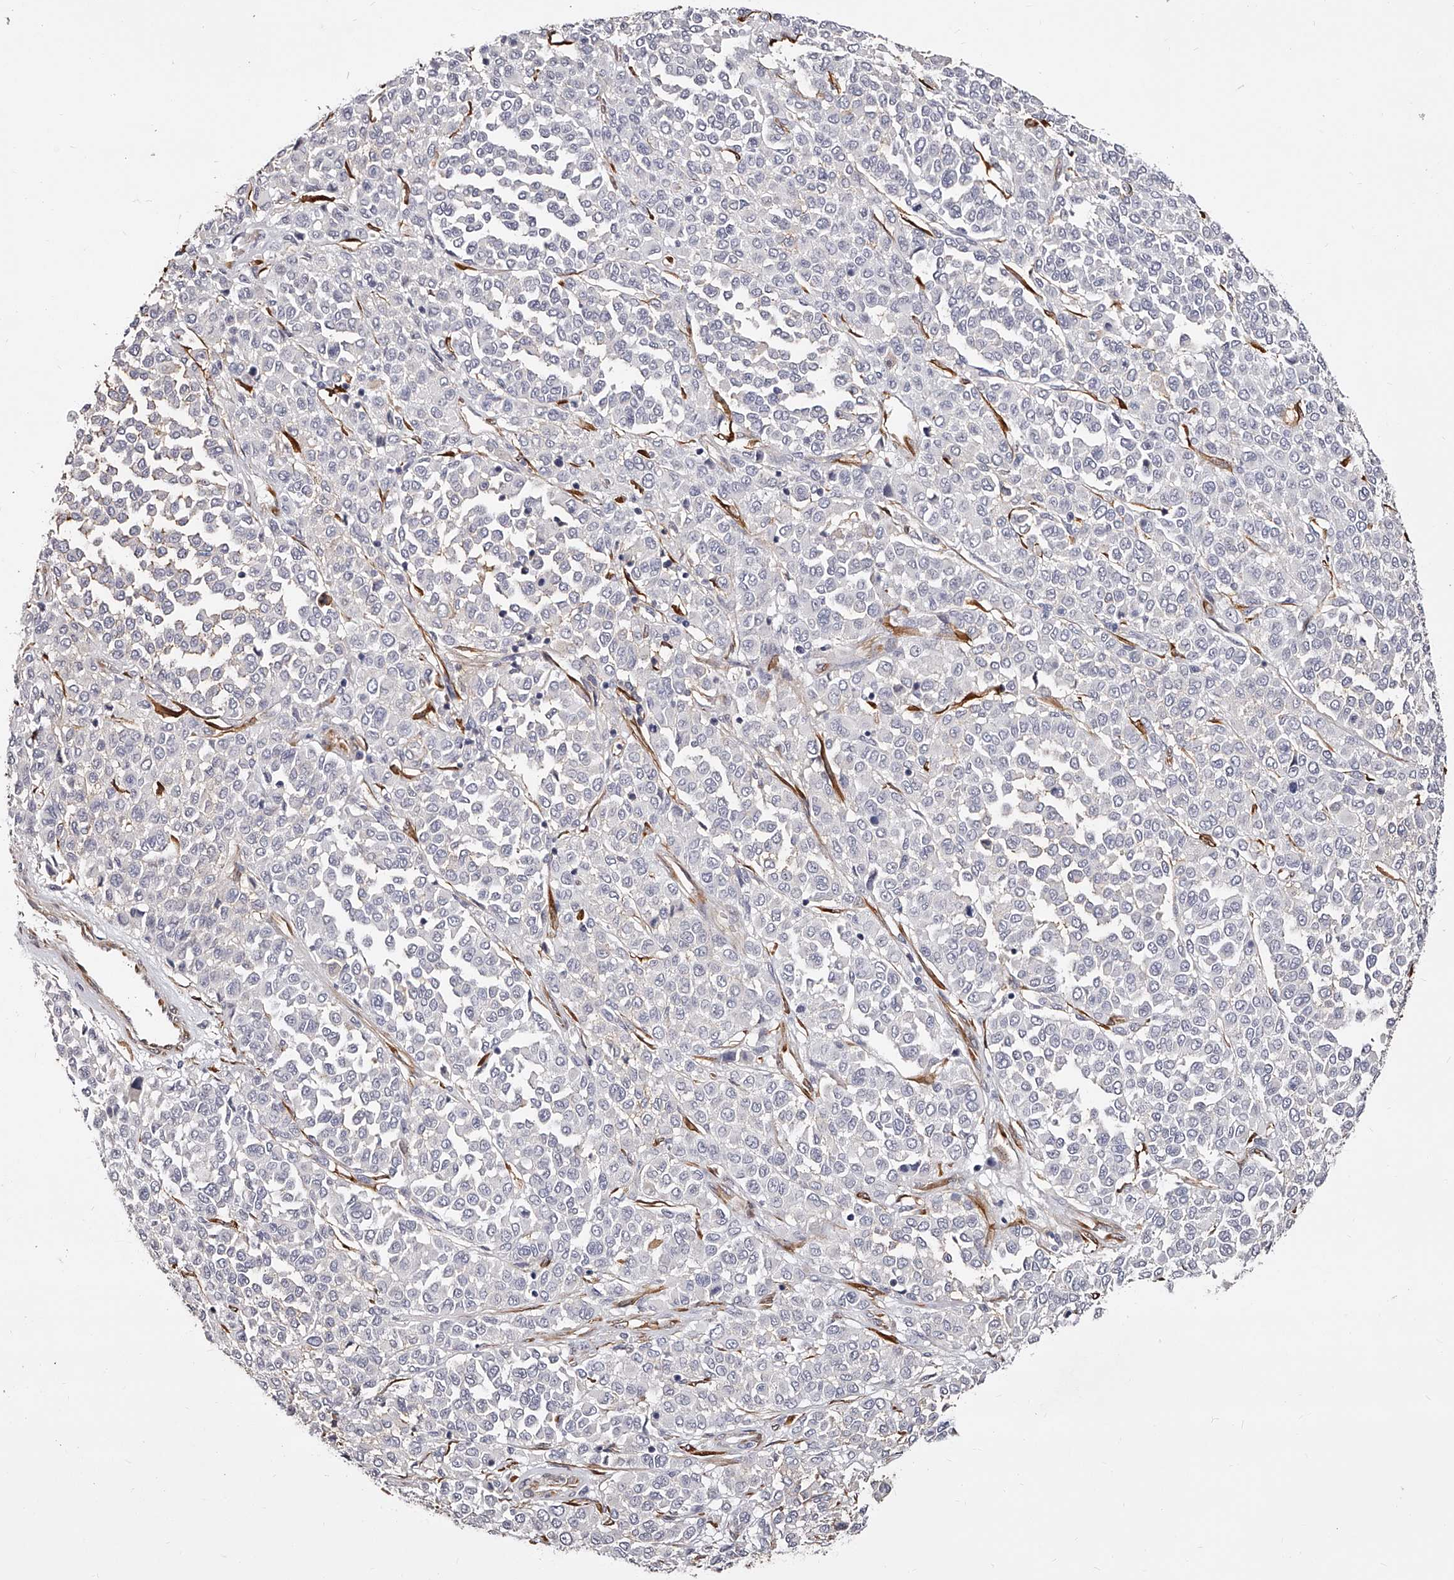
{"staining": {"intensity": "negative", "quantity": "none", "location": "none"}, "tissue": "melanoma", "cell_type": "Tumor cells", "image_type": "cancer", "snomed": [{"axis": "morphology", "description": "Malignant melanoma, Metastatic site"}, {"axis": "topography", "description": "Pancreas"}], "caption": "Immunohistochemistry (IHC) of human malignant melanoma (metastatic site) displays no staining in tumor cells. (DAB (3,3'-diaminobenzidine) IHC with hematoxylin counter stain).", "gene": "CD82", "patient": {"sex": "female", "age": 30}}